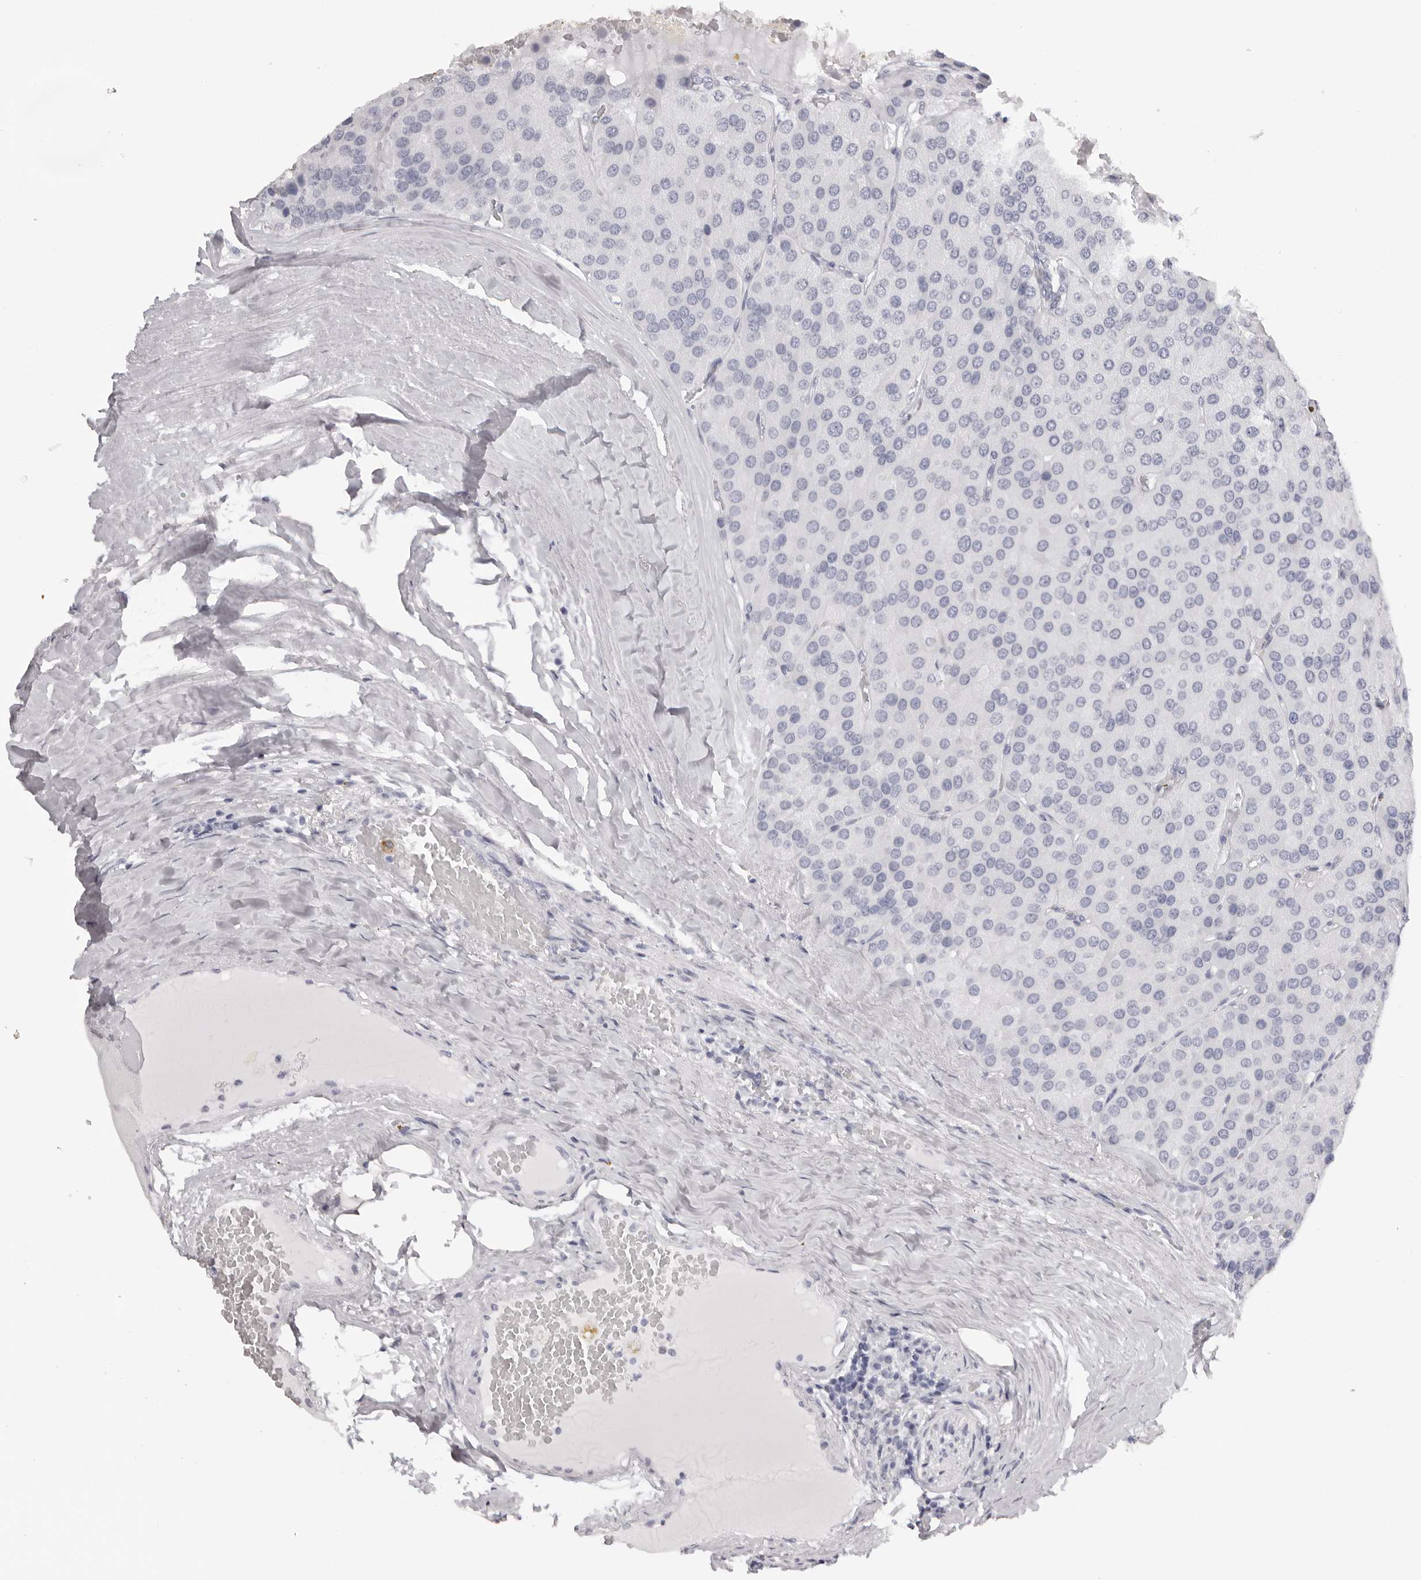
{"staining": {"intensity": "negative", "quantity": "none", "location": "none"}, "tissue": "parathyroid gland", "cell_type": "Glandular cells", "image_type": "normal", "snomed": [{"axis": "morphology", "description": "Normal tissue, NOS"}, {"axis": "morphology", "description": "Adenoma, NOS"}, {"axis": "topography", "description": "Parathyroid gland"}], "caption": "The image displays no significant expression in glandular cells of parathyroid gland.", "gene": "RHO", "patient": {"sex": "female", "age": 86}}